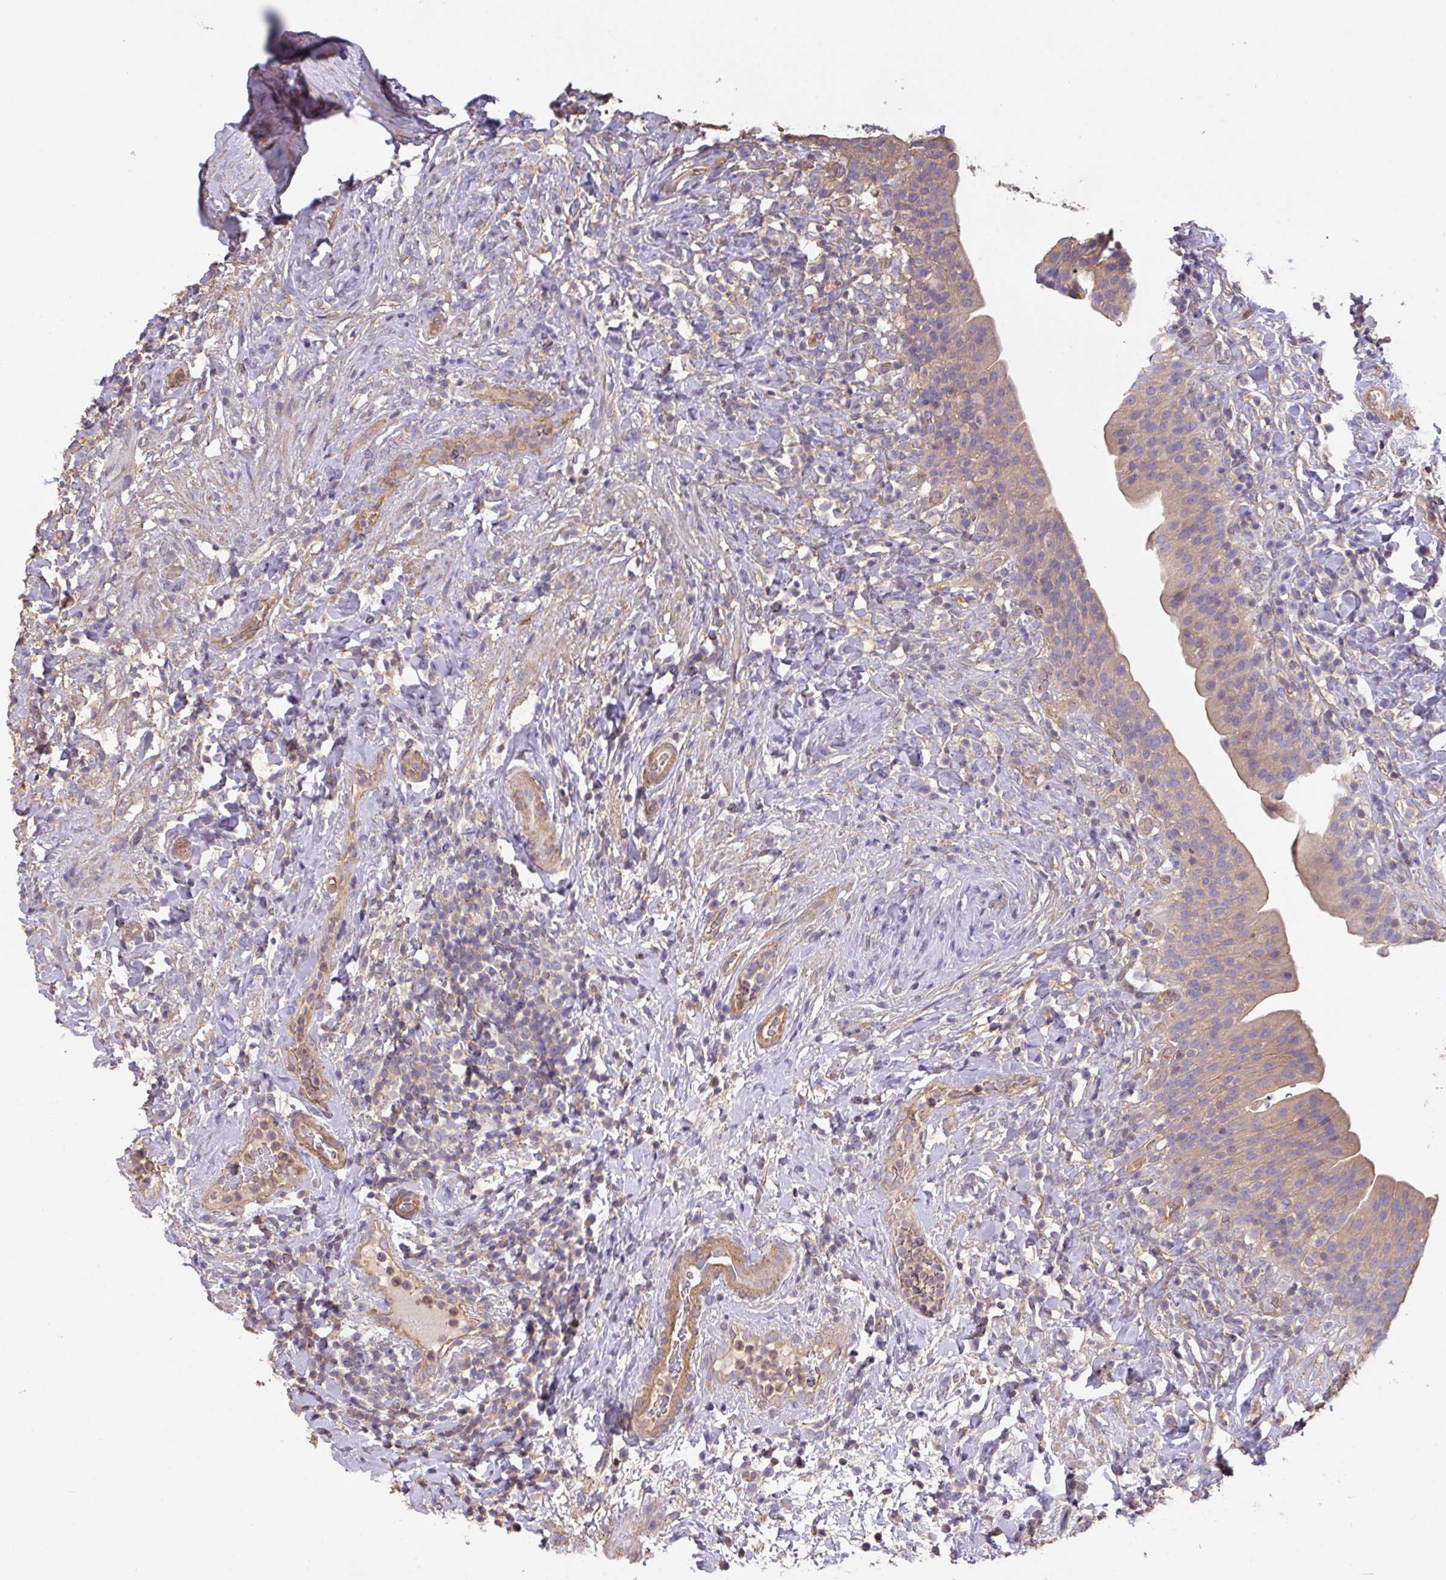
{"staining": {"intensity": "weak", "quantity": ">75%", "location": "cytoplasmic/membranous"}, "tissue": "urinary bladder", "cell_type": "Urothelial cells", "image_type": "normal", "snomed": [{"axis": "morphology", "description": "Normal tissue, NOS"}, {"axis": "morphology", "description": "Inflammation, NOS"}, {"axis": "topography", "description": "Urinary bladder"}], "caption": "High-power microscopy captured an IHC micrograph of normal urinary bladder, revealing weak cytoplasmic/membranous staining in about >75% of urothelial cells.", "gene": "CALML4", "patient": {"sex": "male", "age": 64}}